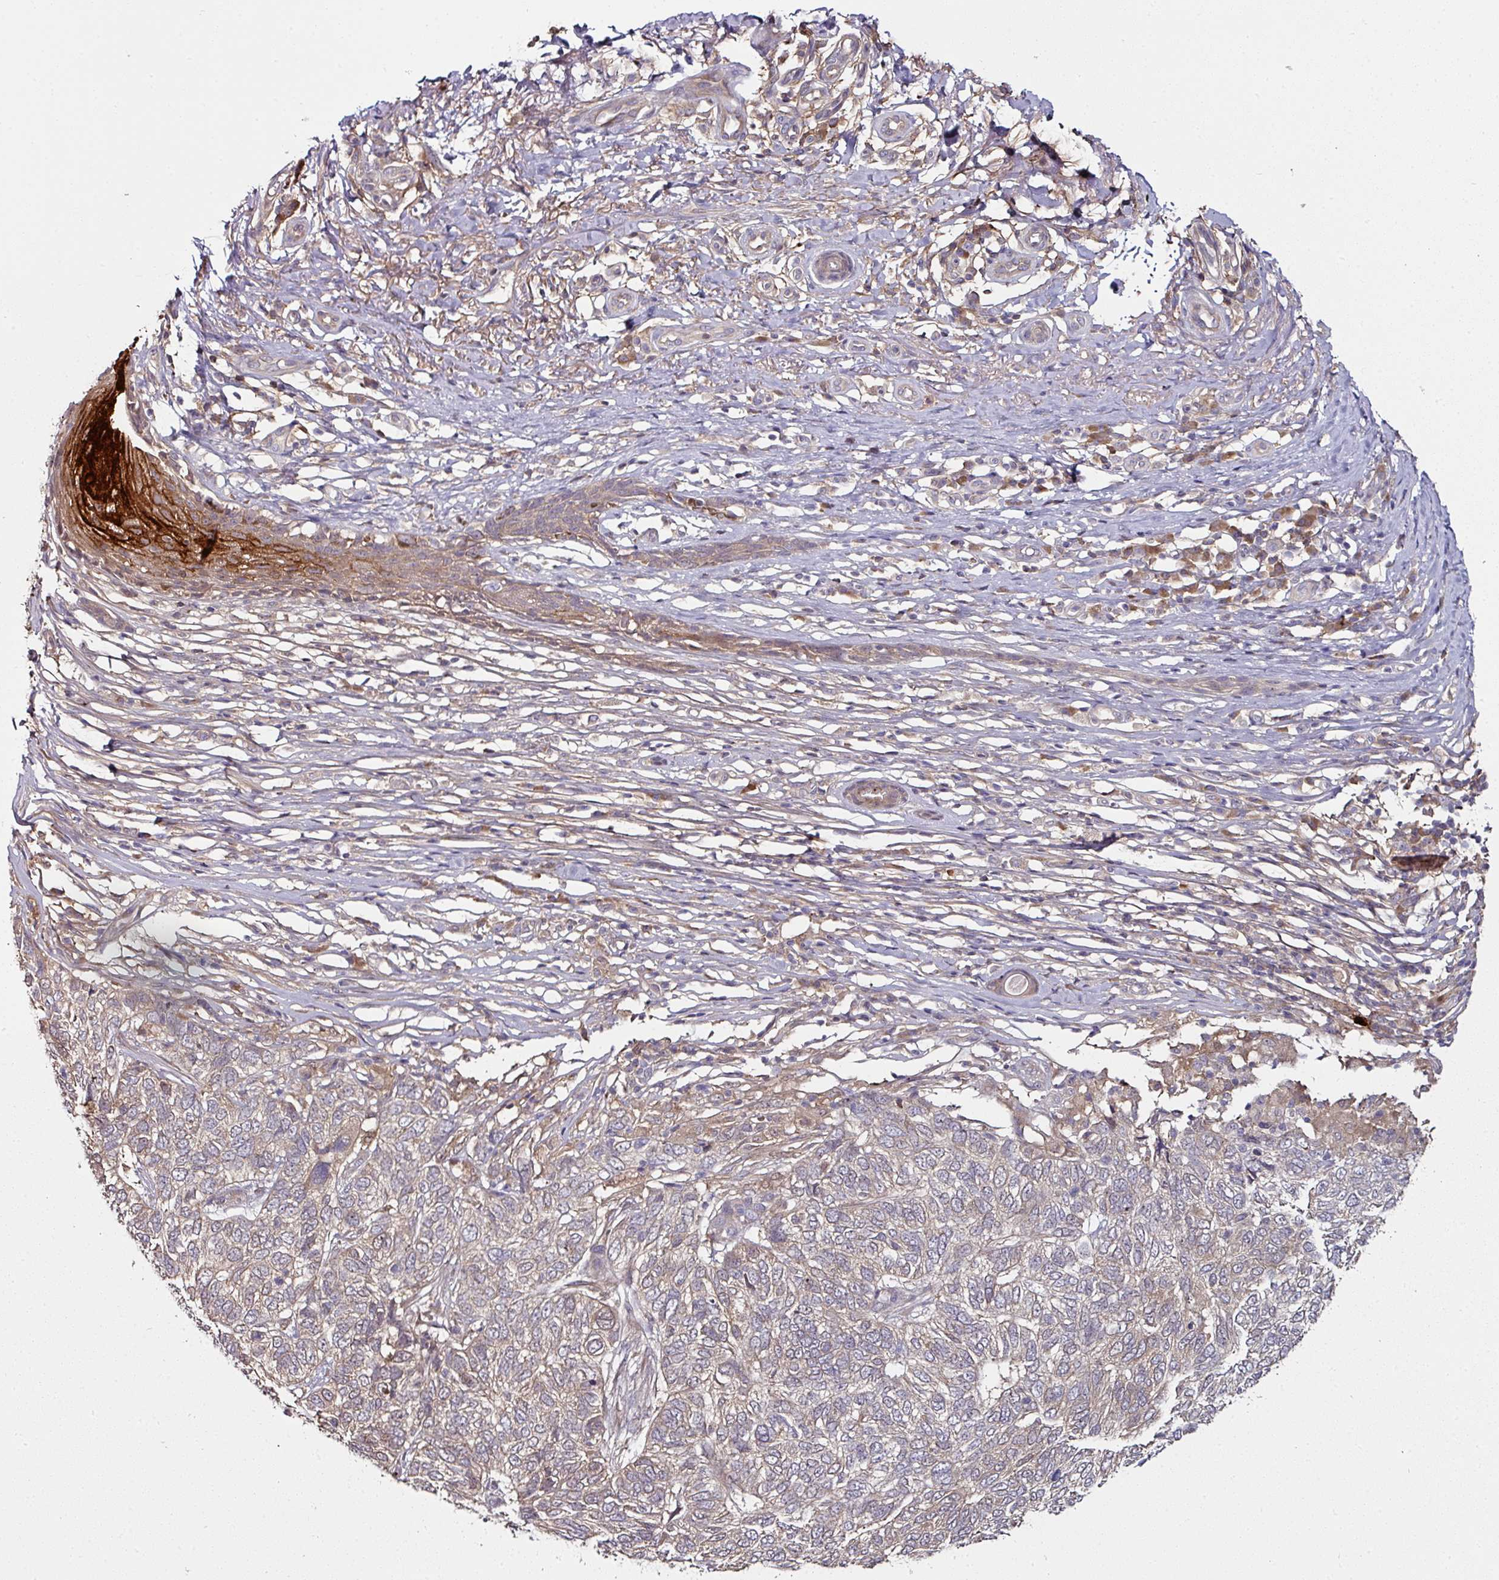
{"staining": {"intensity": "weak", "quantity": "25%-75%", "location": "cytoplasmic/membranous"}, "tissue": "skin cancer", "cell_type": "Tumor cells", "image_type": "cancer", "snomed": [{"axis": "morphology", "description": "Basal cell carcinoma"}, {"axis": "topography", "description": "Skin"}], "caption": "An image of basal cell carcinoma (skin) stained for a protein reveals weak cytoplasmic/membranous brown staining in tumor cells. (DAB = brown stain, brightfield microscopy at high magnification).", "gene": "CTDSP2", "patient": {"sex": "female", "age": 65}}